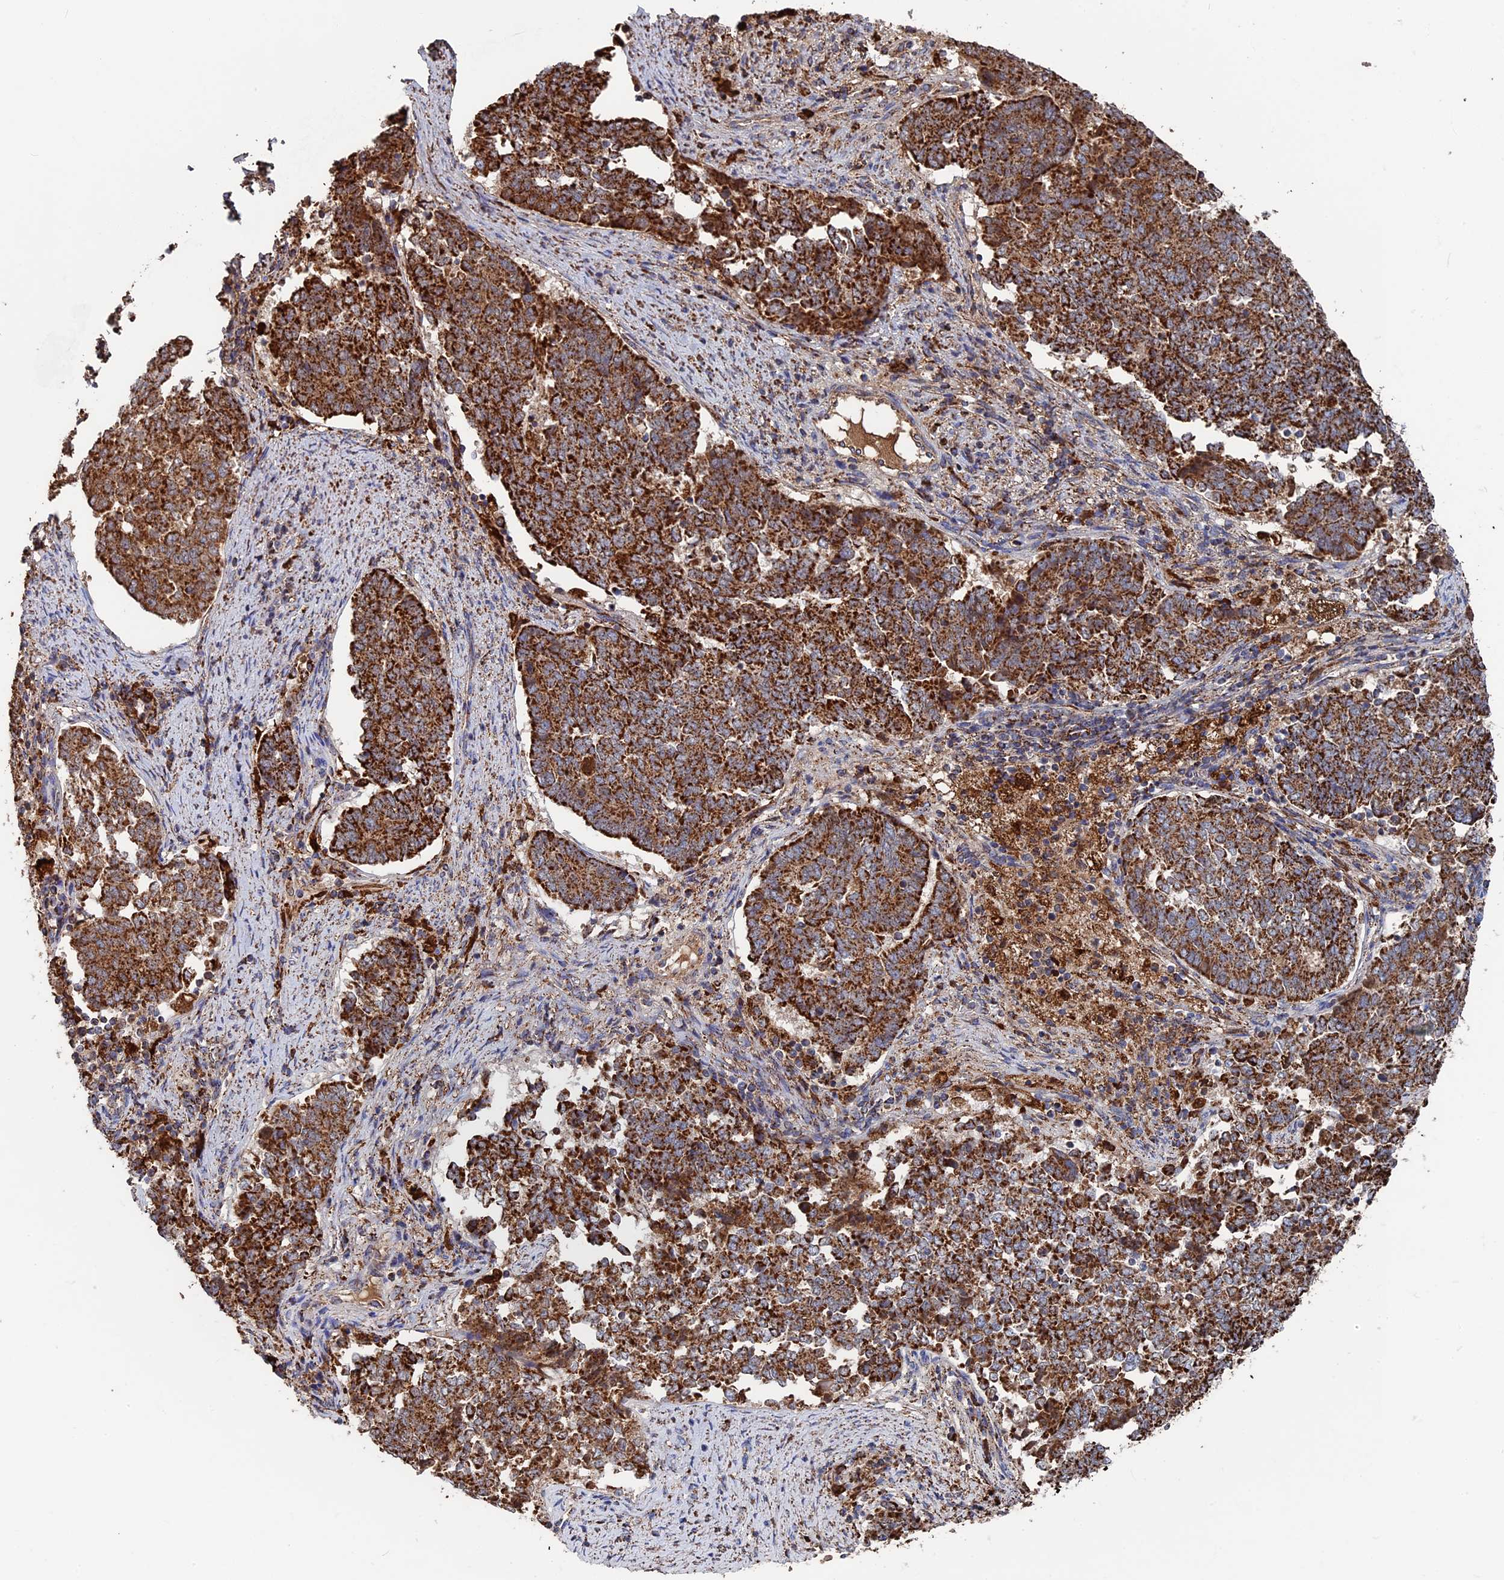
{"staining": {"intensity": "strong", "quantity": ">75%", "location": "cytoplasmic/membranous"}, "tissue": "endometrial cancer", "cell_type": "Tumor cells", "image_type": "cancer", "snomed": [{"axis": "morphology", "description": "Adenocarcinoma, NOS"}, {"axis": "topography", "description": "Endometrium"}], "caption": "Immunohistochemical staining of endometrial adenocarcinoma exhibits high levels of strong cytoplasmic/membranous protein staining in approximately >75% of tumor cells.", "gene": "SEC24D", "patient": {"sex": "female", "age": 80}}